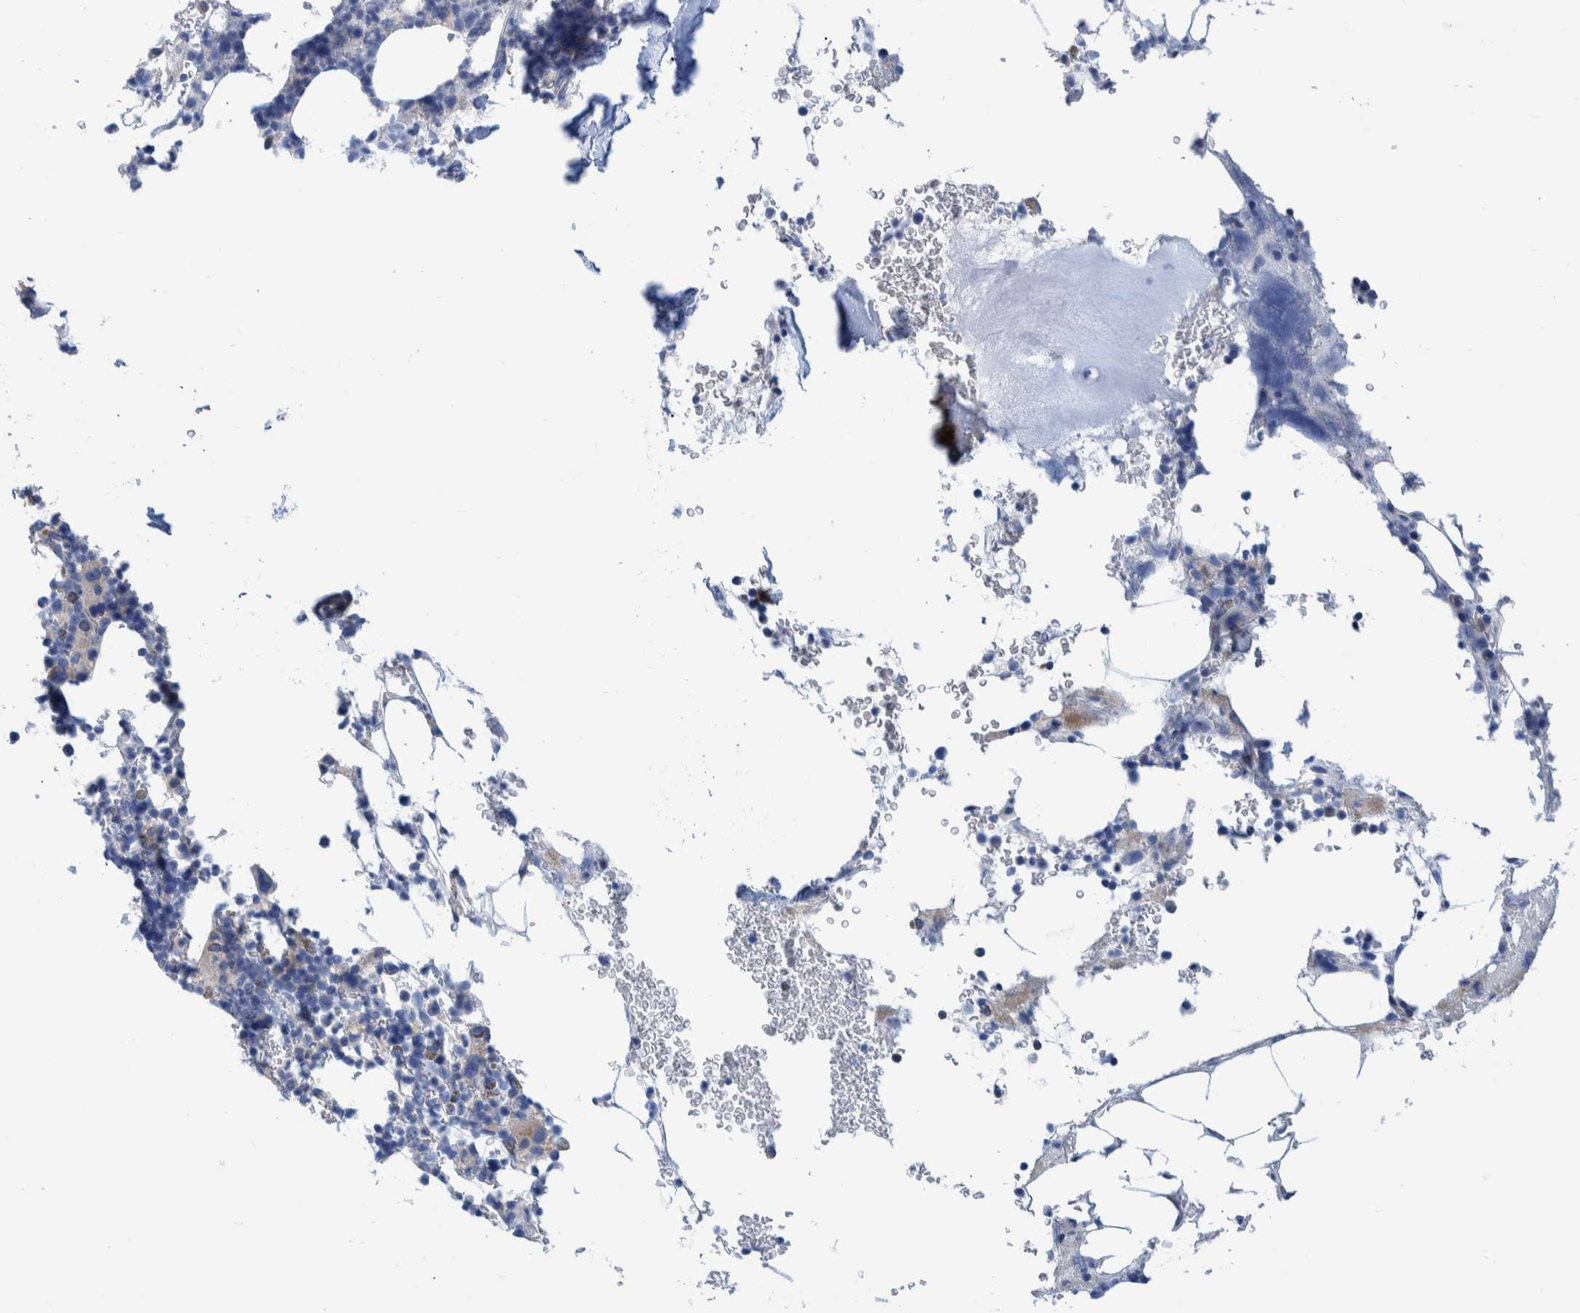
{"staining": {"intensity": "negative", "quantity": "none", "location": "none"}, "tissue": "bone marrow", "cell_type": "Hematopoietic cells", "image_type": "normal", "snomed": [{"axis": "morphology", "description": "Normal tissue, NOS"}, {"axis": "topography", "description": "Bone marrow"}], "caption": "The immunohistochemistry photomicrograph has no significant expression in hematopoietic cells of bone marrow.", "gene": "MKS1", "patient": {"sex": "female", "age": 81}}